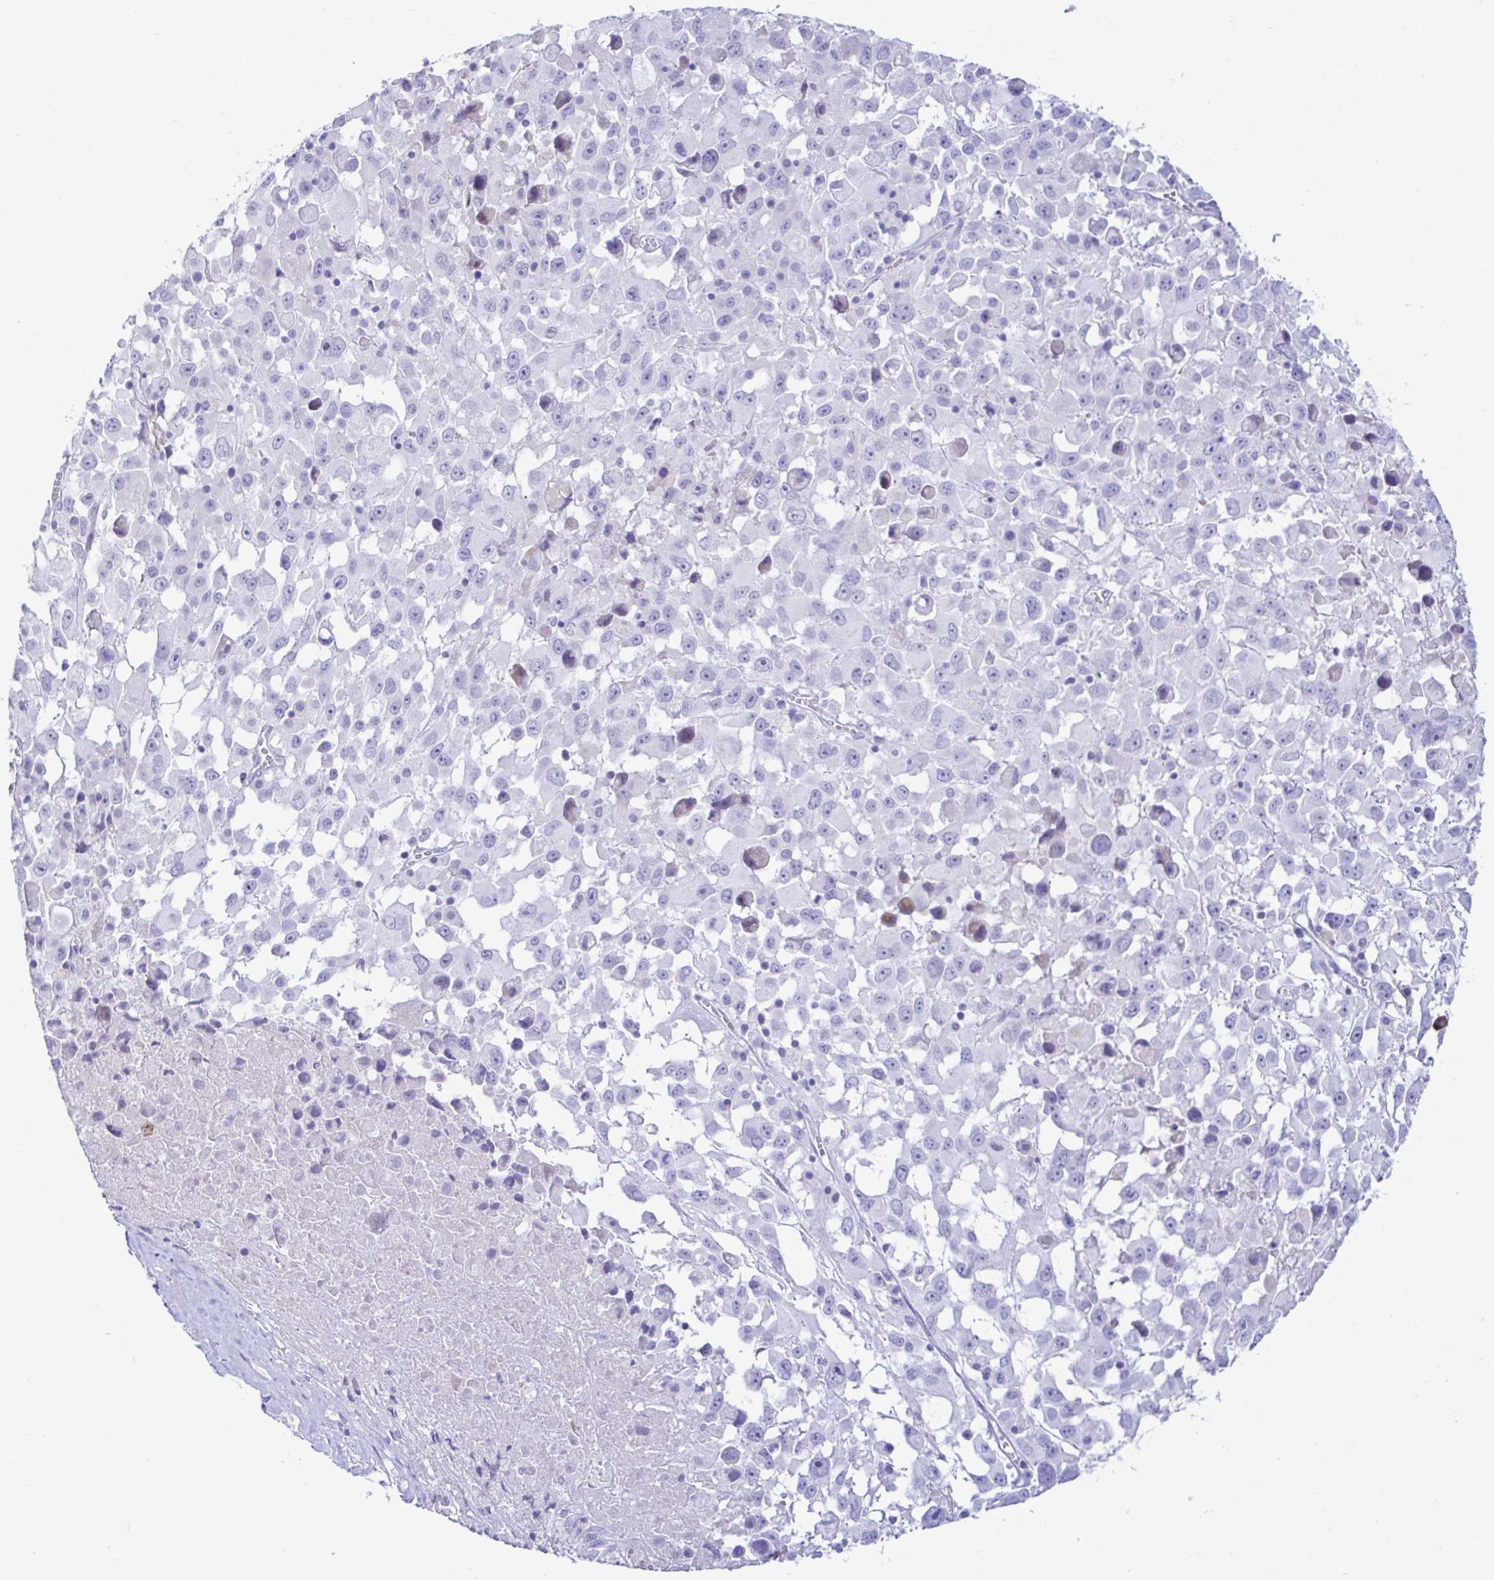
{"staining": {"intensity": "negative", "quantity": "none", "location": "none"}, "tissue": "melanoma", "cell_type": "Tumor cells", "image_type": "cancer", "snomed": [{"axis": "morphology", "description": "Malignant melanoma, Metastatic site"}, {"axis": "topography", "description": "Soft tissue"}], "caption": "DAB immunohistochemical staining of melanoma reveals no significant positivity in tumor cells. The staining is performed using DAB brown chromogen with nuclei counter-stained in using hematoxylin.", "gene": "NBPF3", "patient": {"sex": "male", "age": 50}}